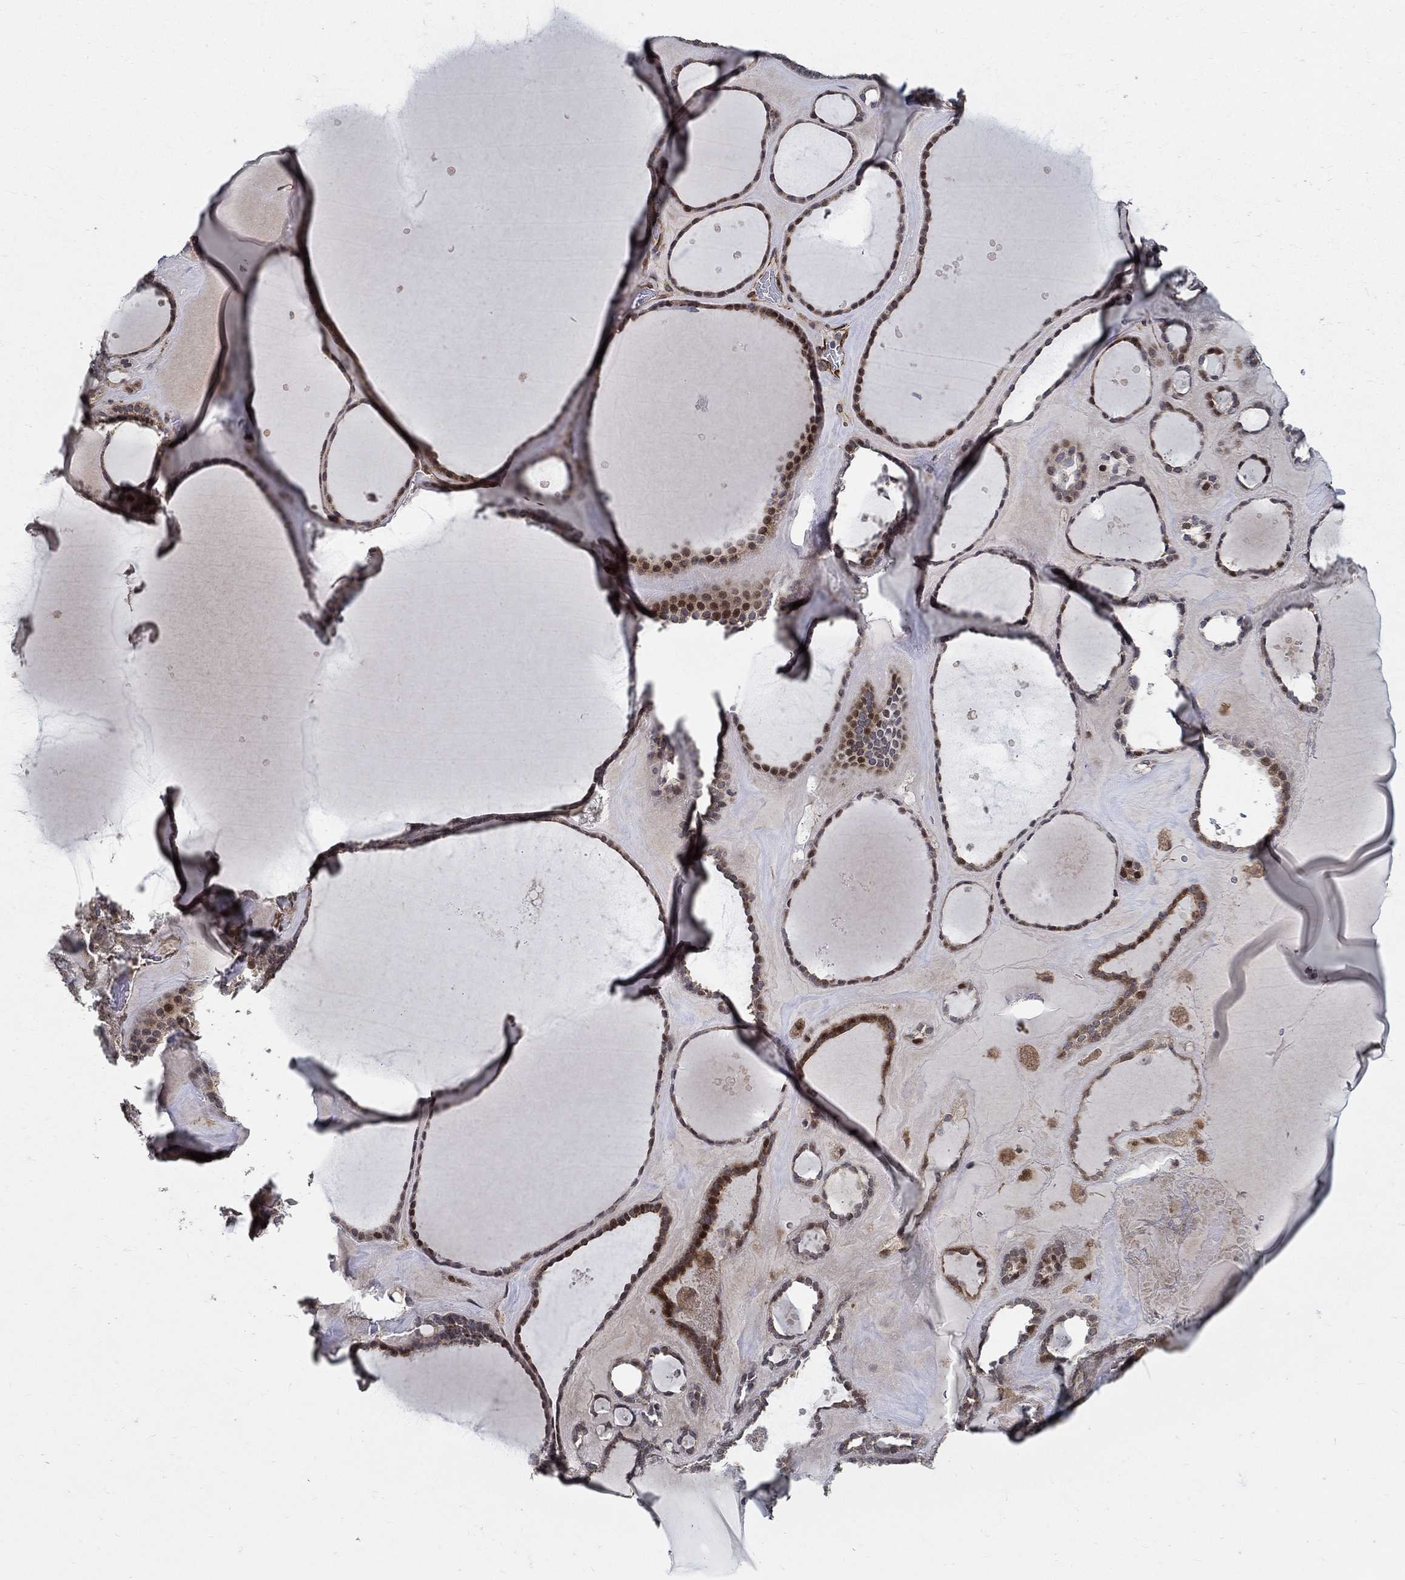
{"staining": {"intensity": "strong", "quantity": "25%-75%", "location": "nuclear"}, "tissue": "thyroid gland", "cell_type": "Glandular cells", "image_type": "normal", "snomed": [{"axis": "morphology", "description": "Normal tissue, NOS"}, {"axis": "topography", "description": "Thyroid gland"}], "caption": "High-power microscopy captured an immunohistochemistry (IHC) photomicrograph of unremarkable thyroid gland, revealing strong nuclear positivity in approximately 25%-75% of glandular cells.", "gene": "ZNF594", "patient": {"sex": "male", "age": 63}}